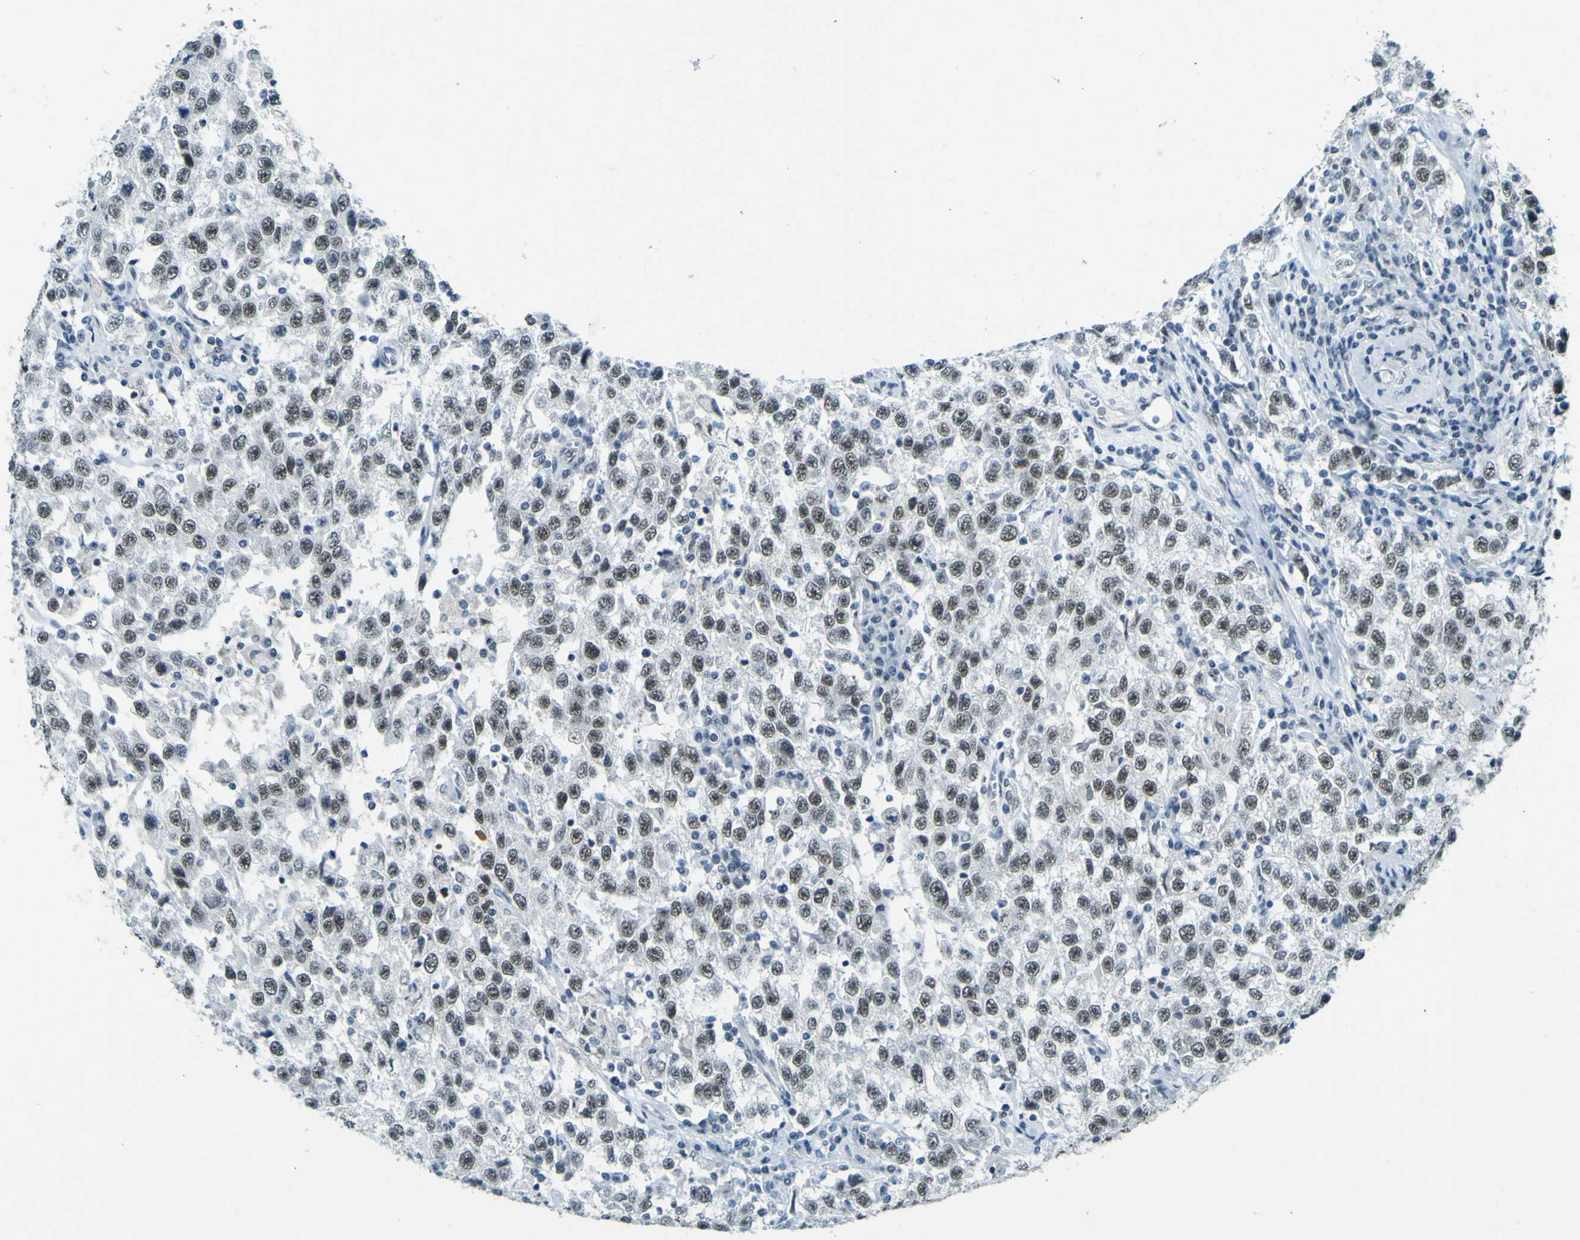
{"staining": {"intensity": "moderate", "quantity": ">75%", "location": "nuclear"}, "tissue": "testis cancer", "cell_type": "Tumor cells", "image_type": "cancer", "snomed": [{"axis": "morphology", "description": "Seminoma, NOS"}, {"axis": "topography", "description": "Testis"}], "caption": "Immunohistochemical staining of testis cancer (seminoma) exhibits medium levels of moderate nuclear expression in approximately >75% of tumor cells.", "gene": "CEBPG", "patient": {"sex": "male", "age": 41}}